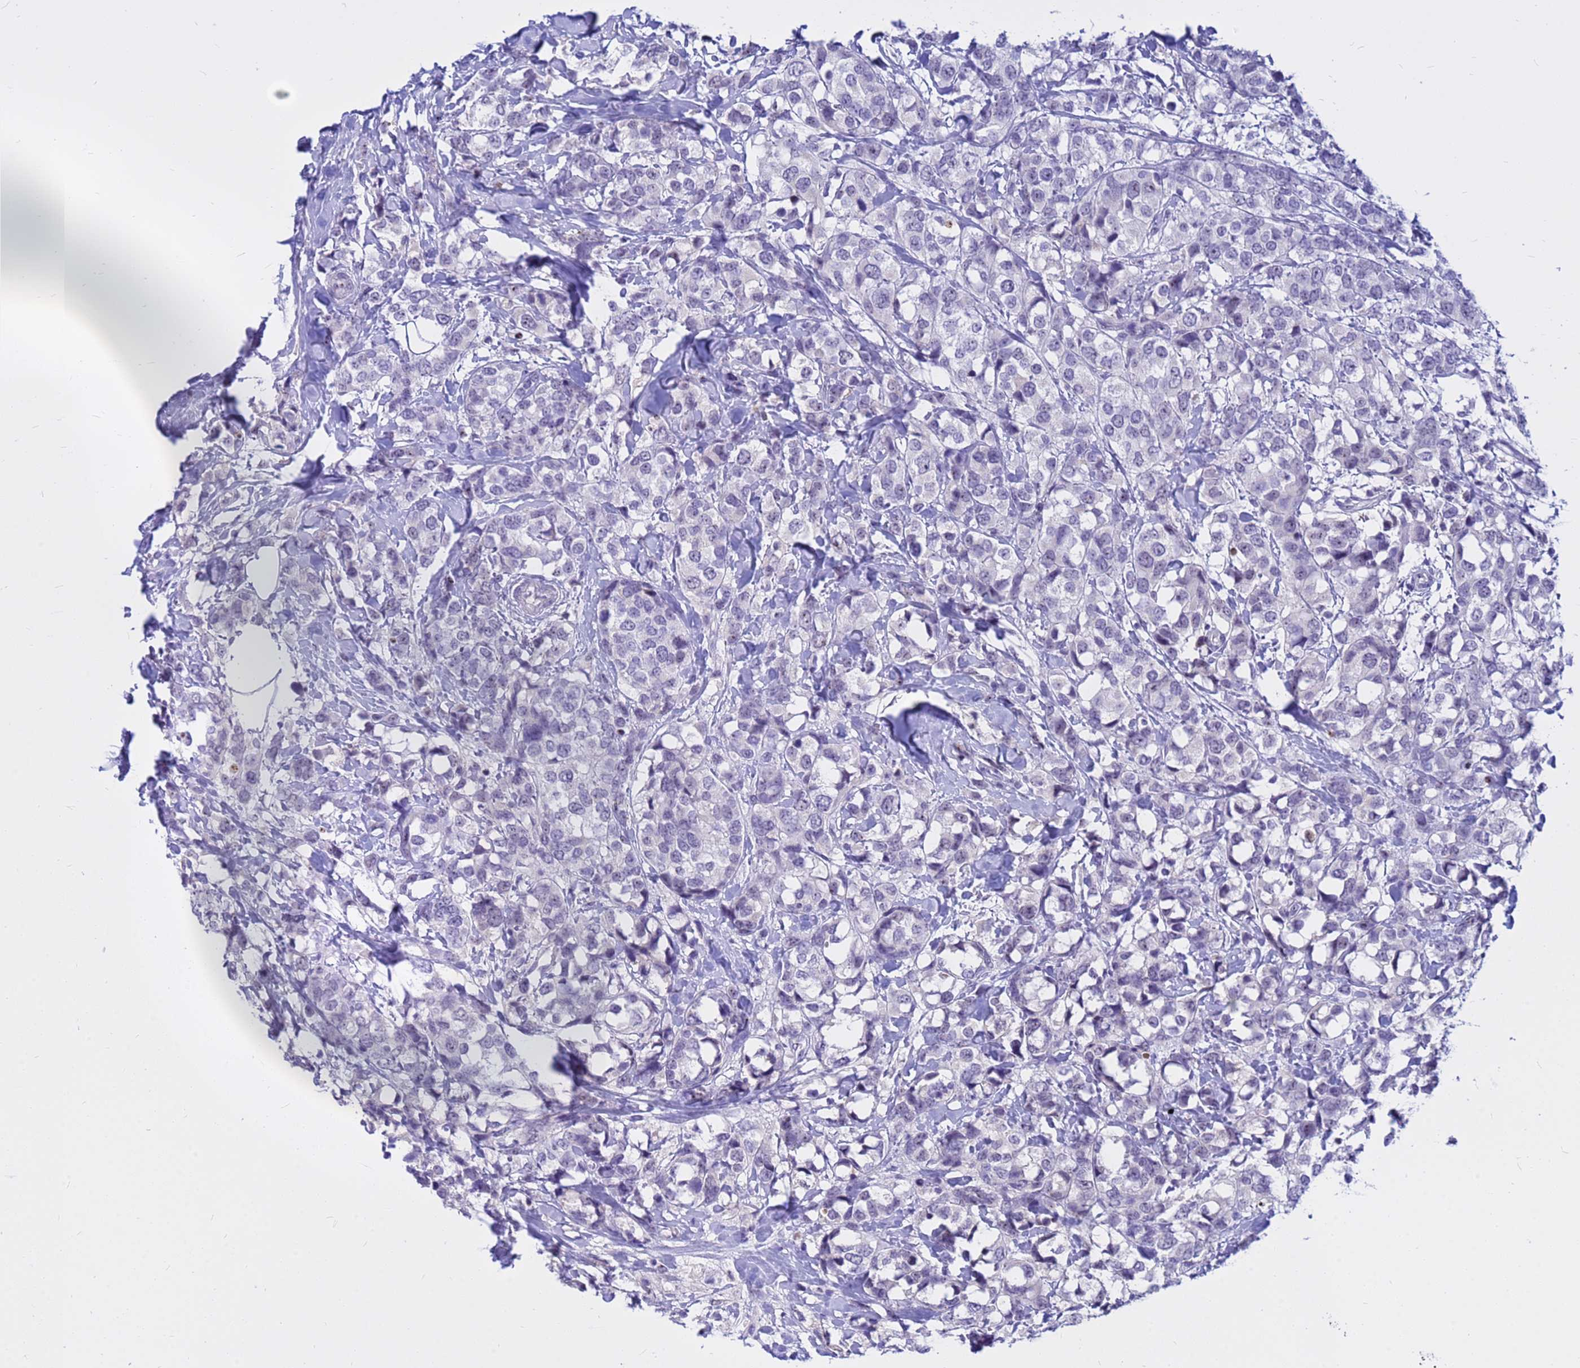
{"staining": {"intensity": "negative", "quantity": "none", "location": "none"}, "tissue": "breast cancer", "cell_type": "Tumor cells", "image_type": "cancer", "snomed": [{"axis": "morphology", "description": "Lobular carcinoma"}, {"axis": "topography", "description": "Breast"}], "caption": "IHC image of neoplastic tissue: breast cancer stained with DAB displays no significant protein staining in tumor cells.", "gene": "DMRTC2", "patient": {"sex": "female", "age": 59}}